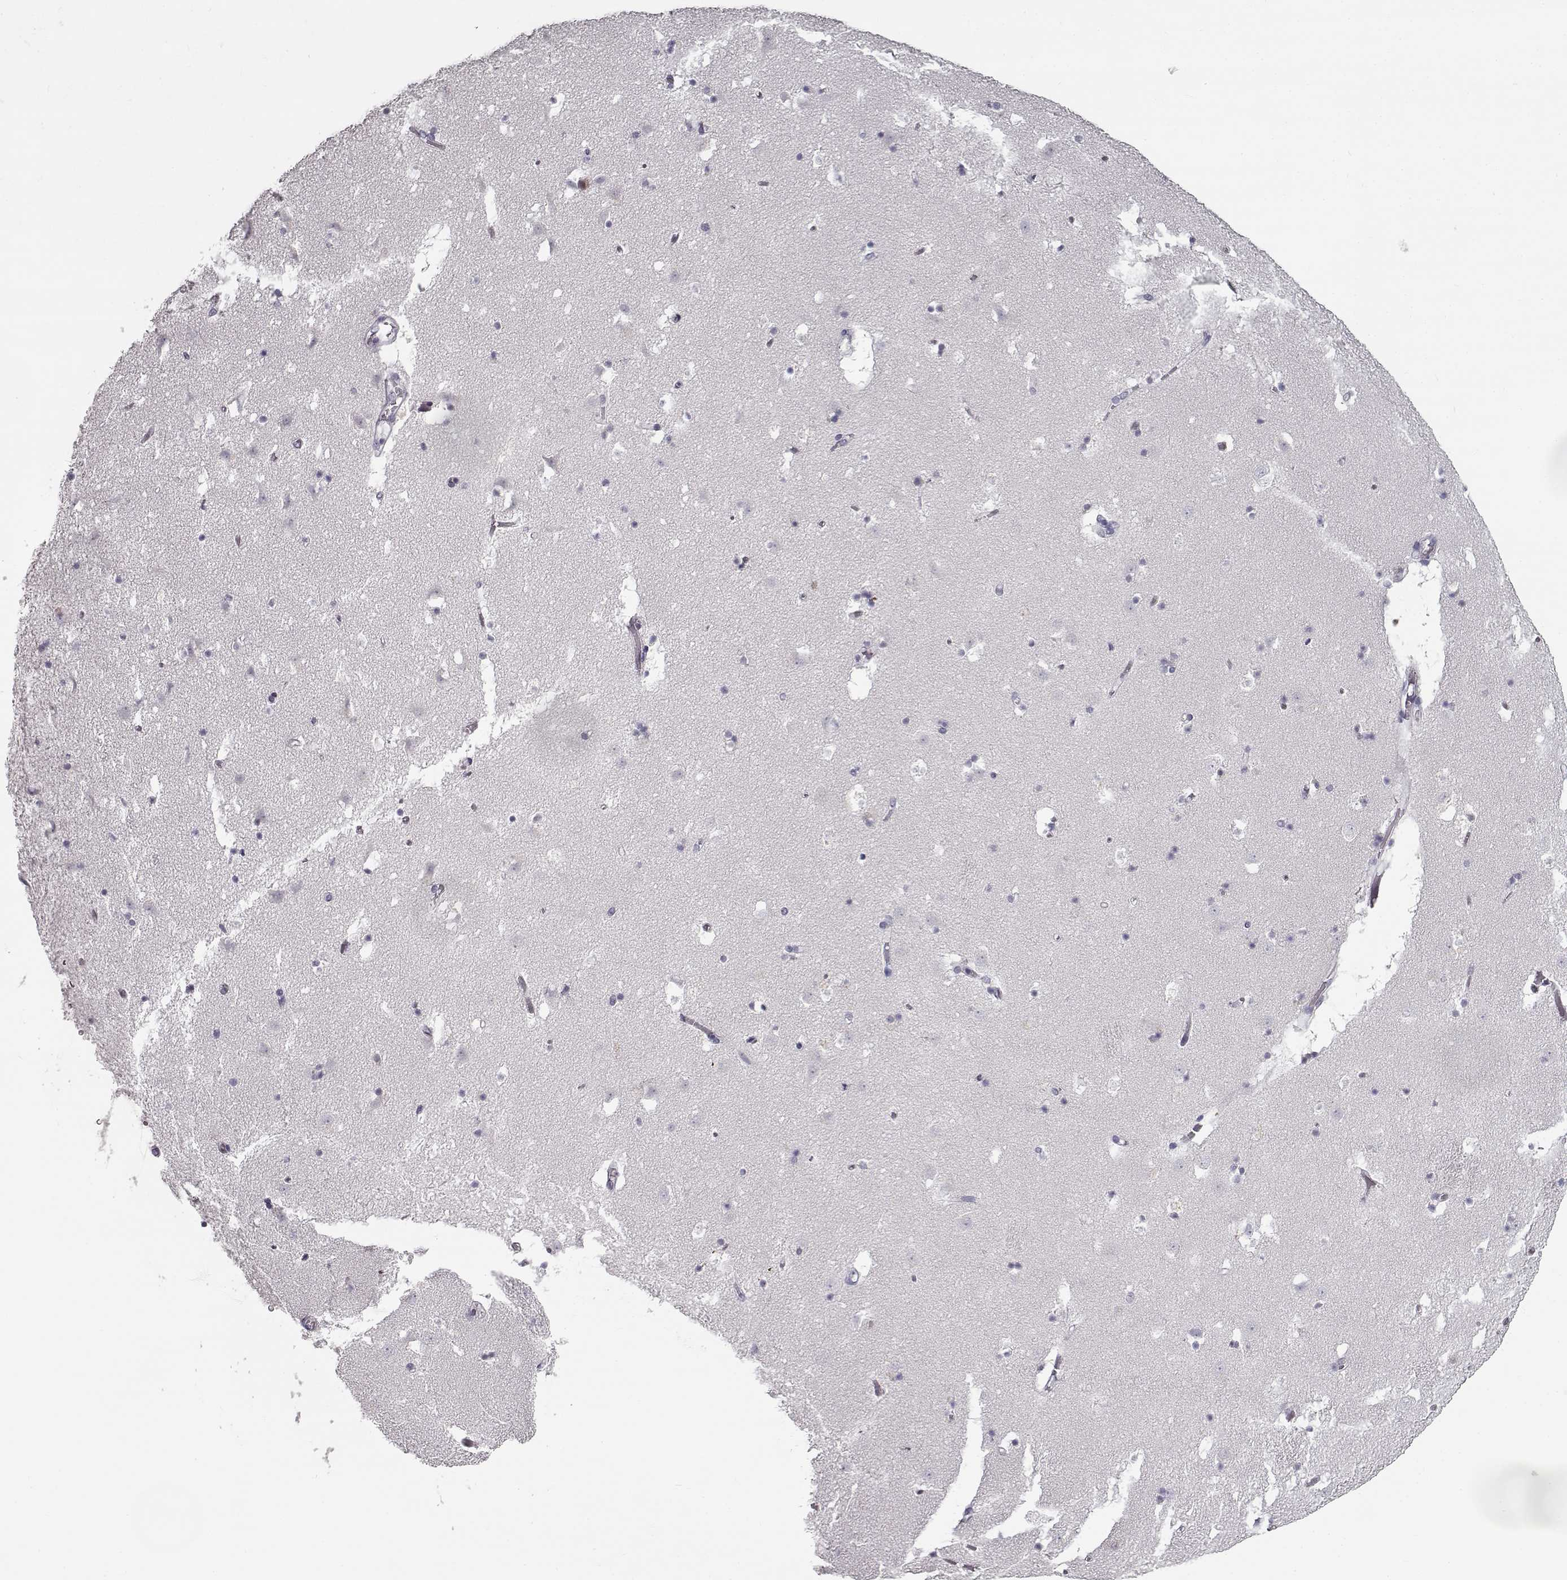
{"staining": {"intensity": "negative", "quantity": "none", "location": "none"}, "tissue": "caudate", "cell_type": "Glial cells", "image_type": "normal", "snomed": [{"axis": "morphology", "description": "Normal tissue, NOS"}, {"axis": "topography", "description": "Lateral ventricle wall"}], "caption": "Protein analysis of normal caudate shows no significant expression in glial cells.", "gene": "SEMG2", "patient": {"sex": "female", "age": 42}}